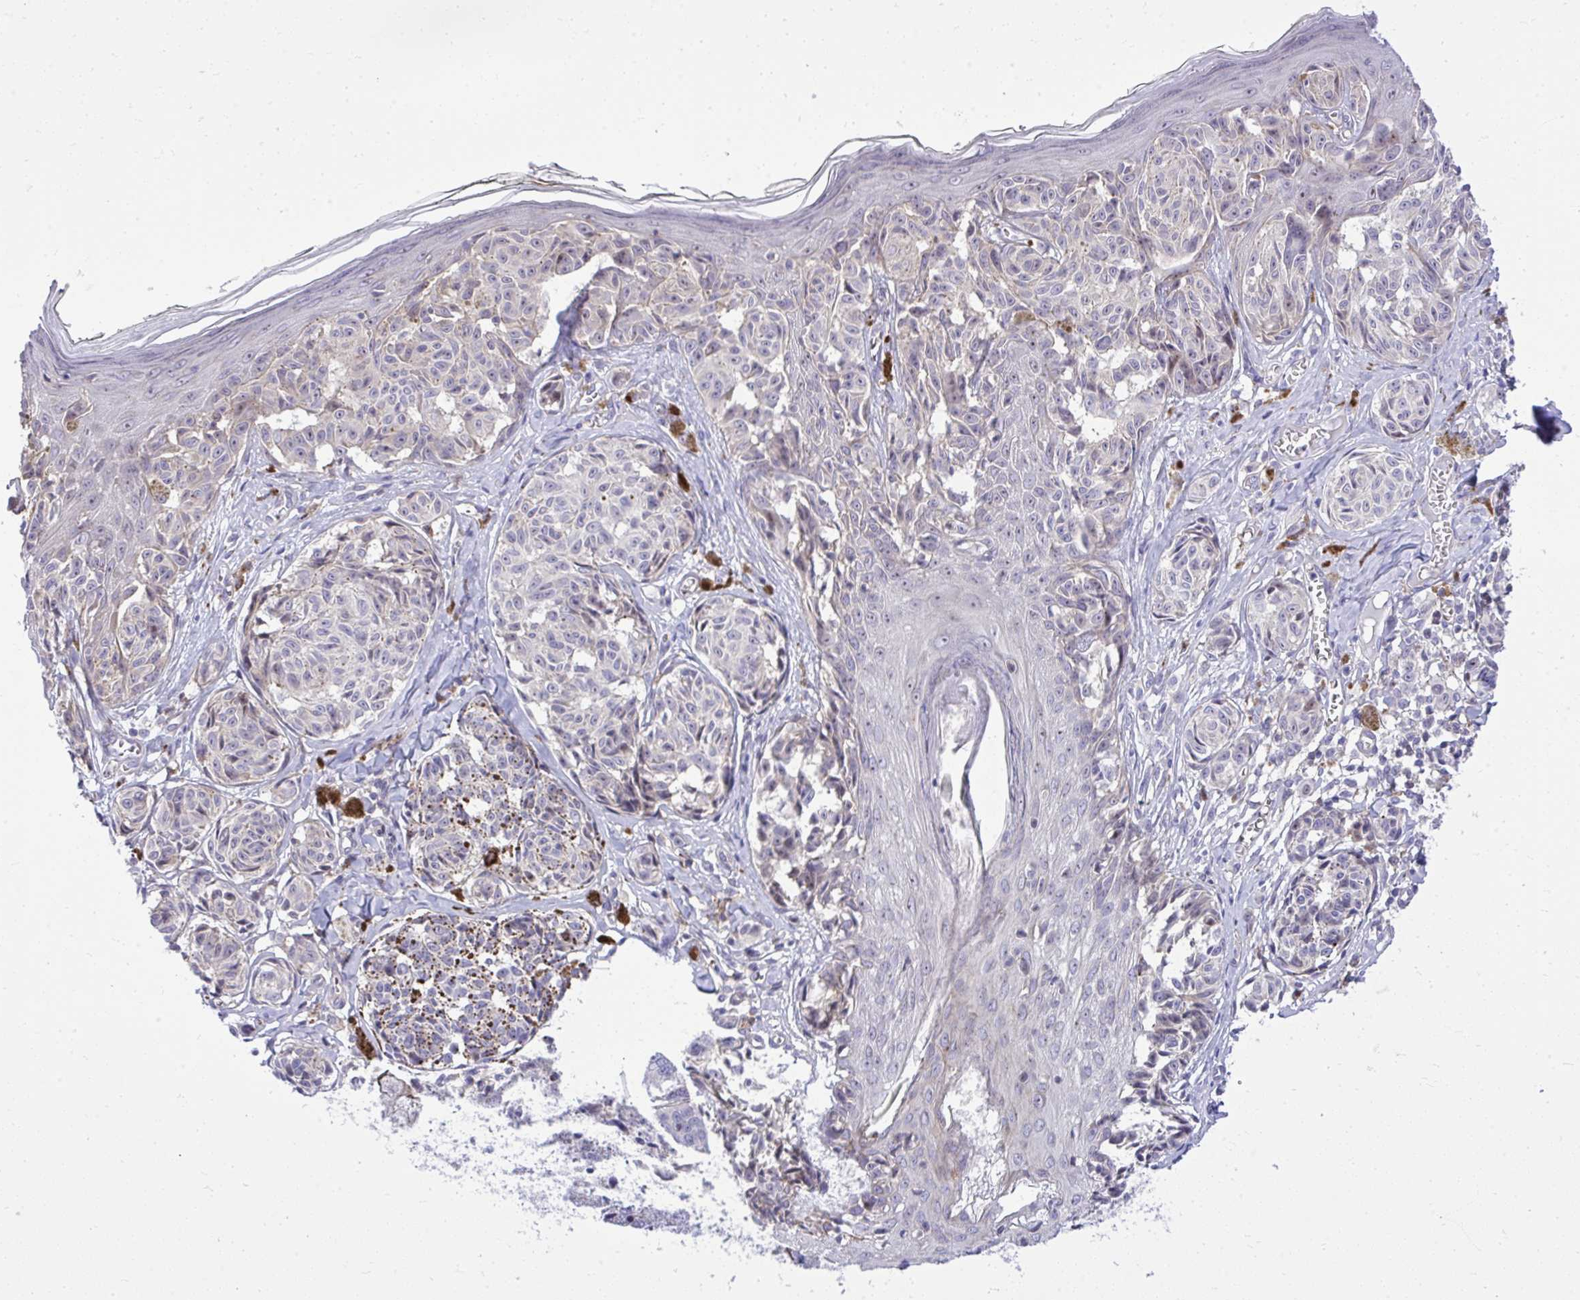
{"staining": {"intensity": "negative", "quantity": "none", "location": "none"}, "tissue": "melanoma", "cell_type": "Tumor cells", "image_type": "cancer", "snomed": [{"axis": "morphology", "description": "Malignant melanoma, NOS"}, {"axis": "topography", "description": "Skin"}], "caption": "This image is of malignant melanoma stained with immunohistochemistry (IHC) to label a protein in brown with the nuclei are counter-stained blue. There is no positivity in tumor cells. Brightfield microscopy of immunohistochemistry (IHC) stained with DAB (3,3'-diaminobenzidine) (brown) and hematoxylin (blue), captured at high magnification.", "gene": "GRK4", "patient": {"sex": "female", "age": 43}}